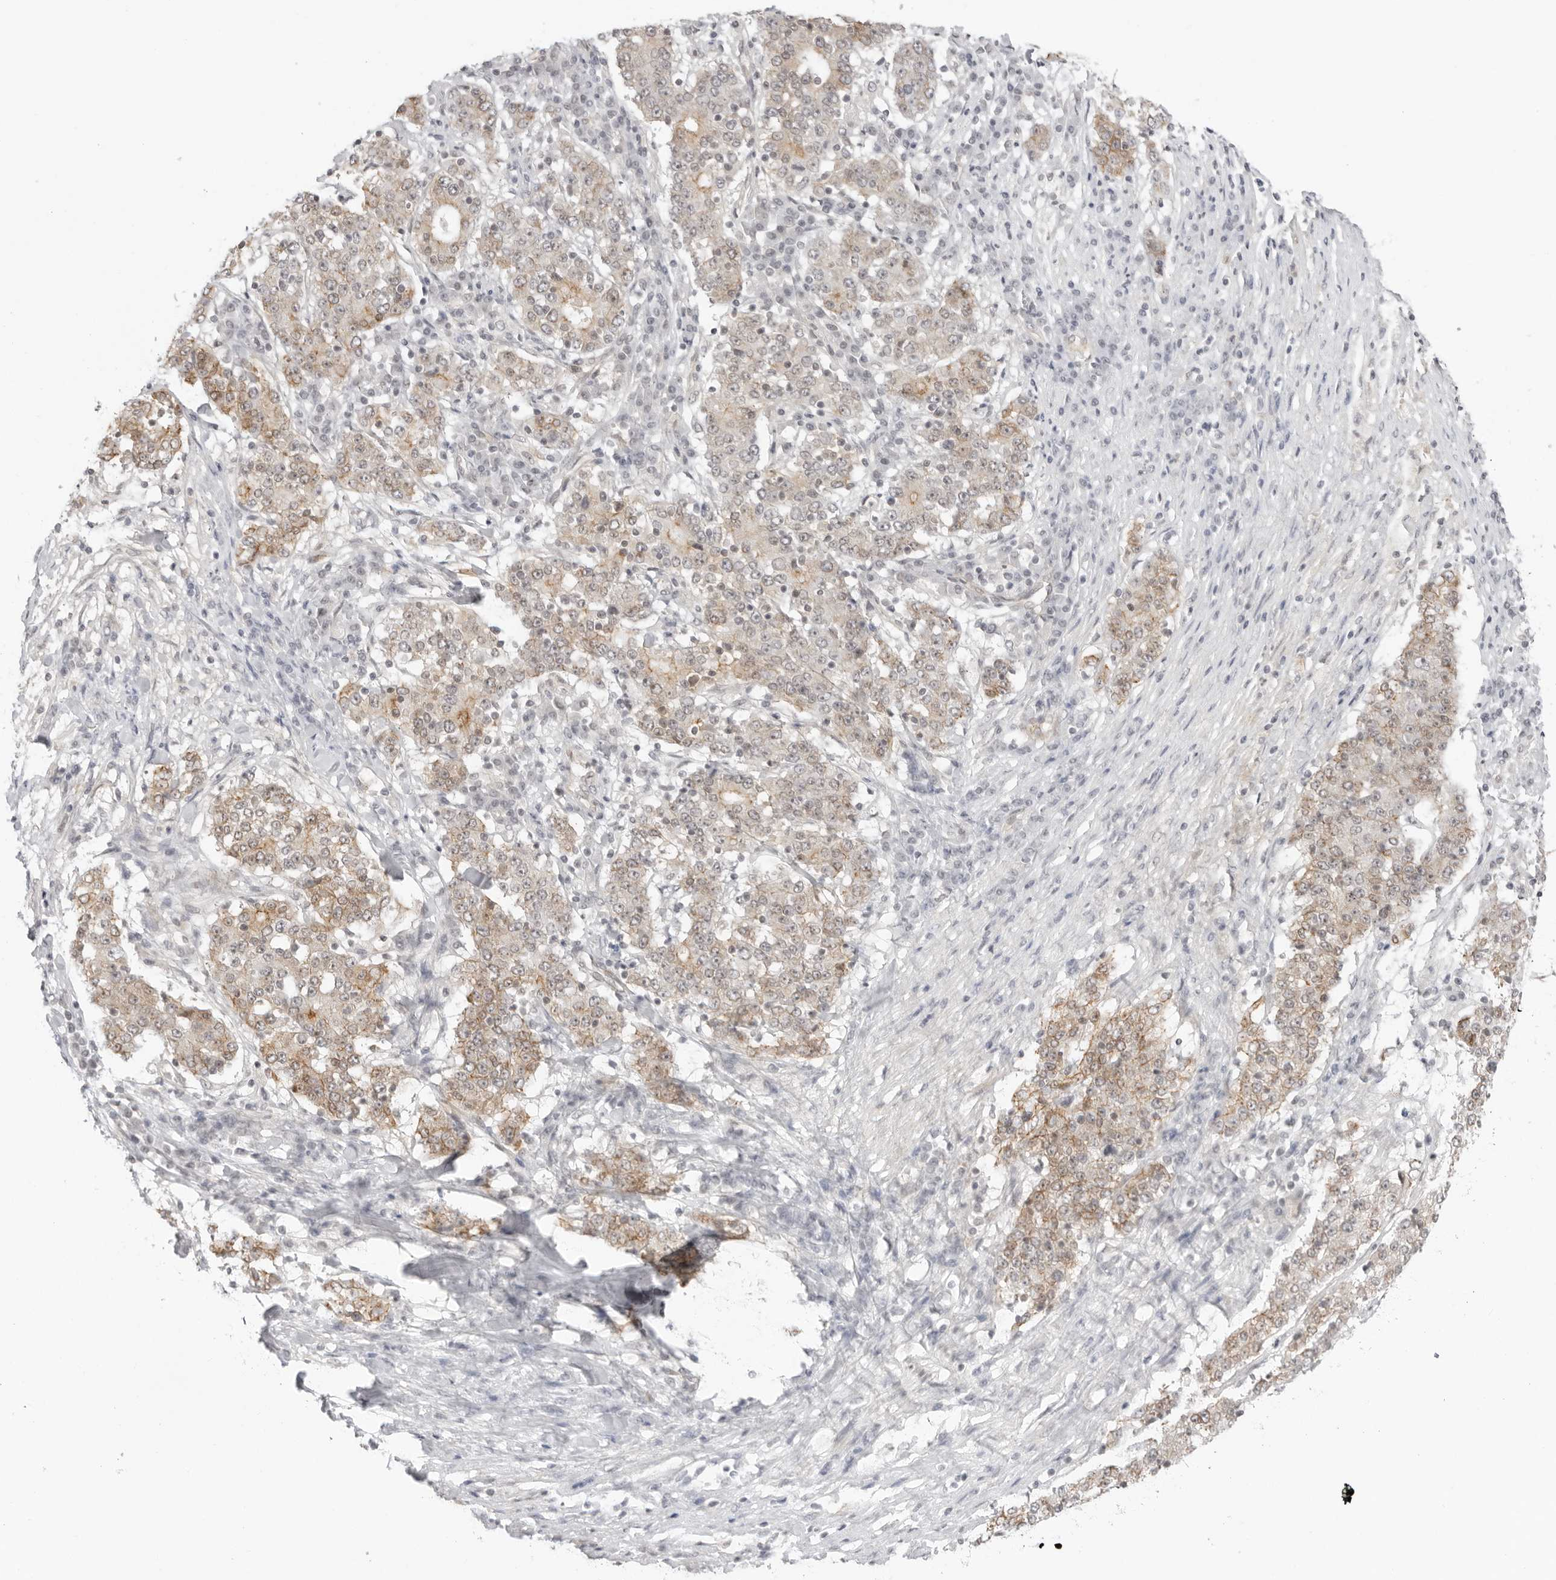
{"staining": {"intensity": "moderate", "quantity": ">75%", "location": "cytoplasmic/membranous"}, "tissue": "stomach cancer", "cell_type": "Tumor cells", "image_type": "cancer", "snomed": [{"axis": "morphology", "description": "Adenocarcinoma, NOS"}, {"axis": "topography", "description": "Stomach"}], "caption": "Immunohistochemistry (IHC) of stomach cancer reveals medium levels of moderate cytoplasmic/membranous positivity in approximately >75% of tumor cells.", "gene": "TRAPPC3", "patient": {"sex": "male", "age": 59}}